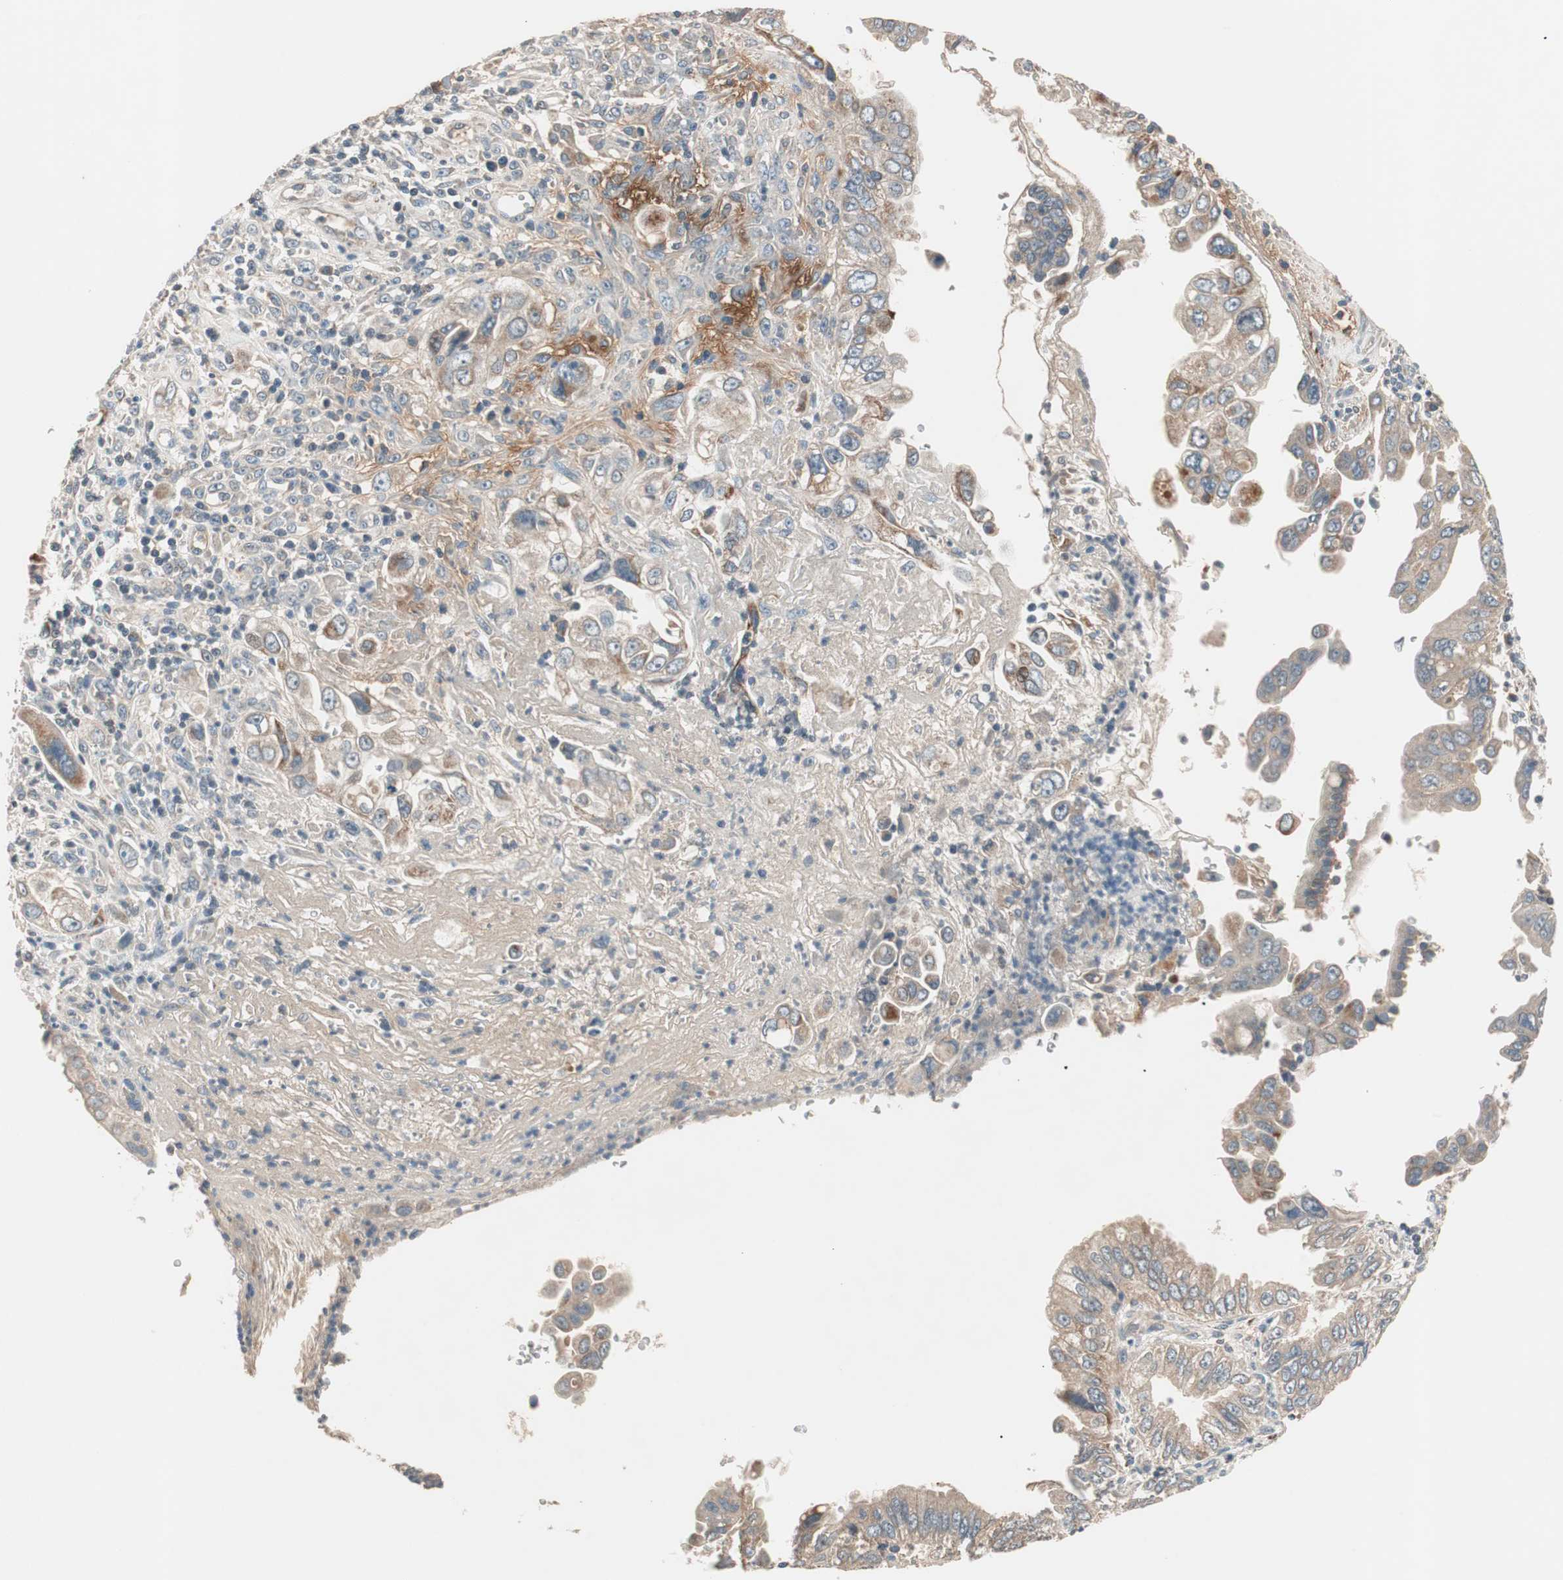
{"staining": {"intensity": "weak", "quantity": ">75%", "location": "cytoplasmic/membranous"}, "tissue": "pancreatic cancer", "cell_type": "Tumor cells", "image_type": "cancer", "snomed": [{"axis": "morphology", "description": "Normal tissue, NOS"}, {"axis": "topography", "description": "Lymph node"}], "caption": "Pancreatic cancer tissue shows weak cytoplasmic/membranous staining in approximately >75% of tumor cells, visualized by immunohistochemistry.", "gene": "HPN", "patient": {"sex": "male", "age": 50}}